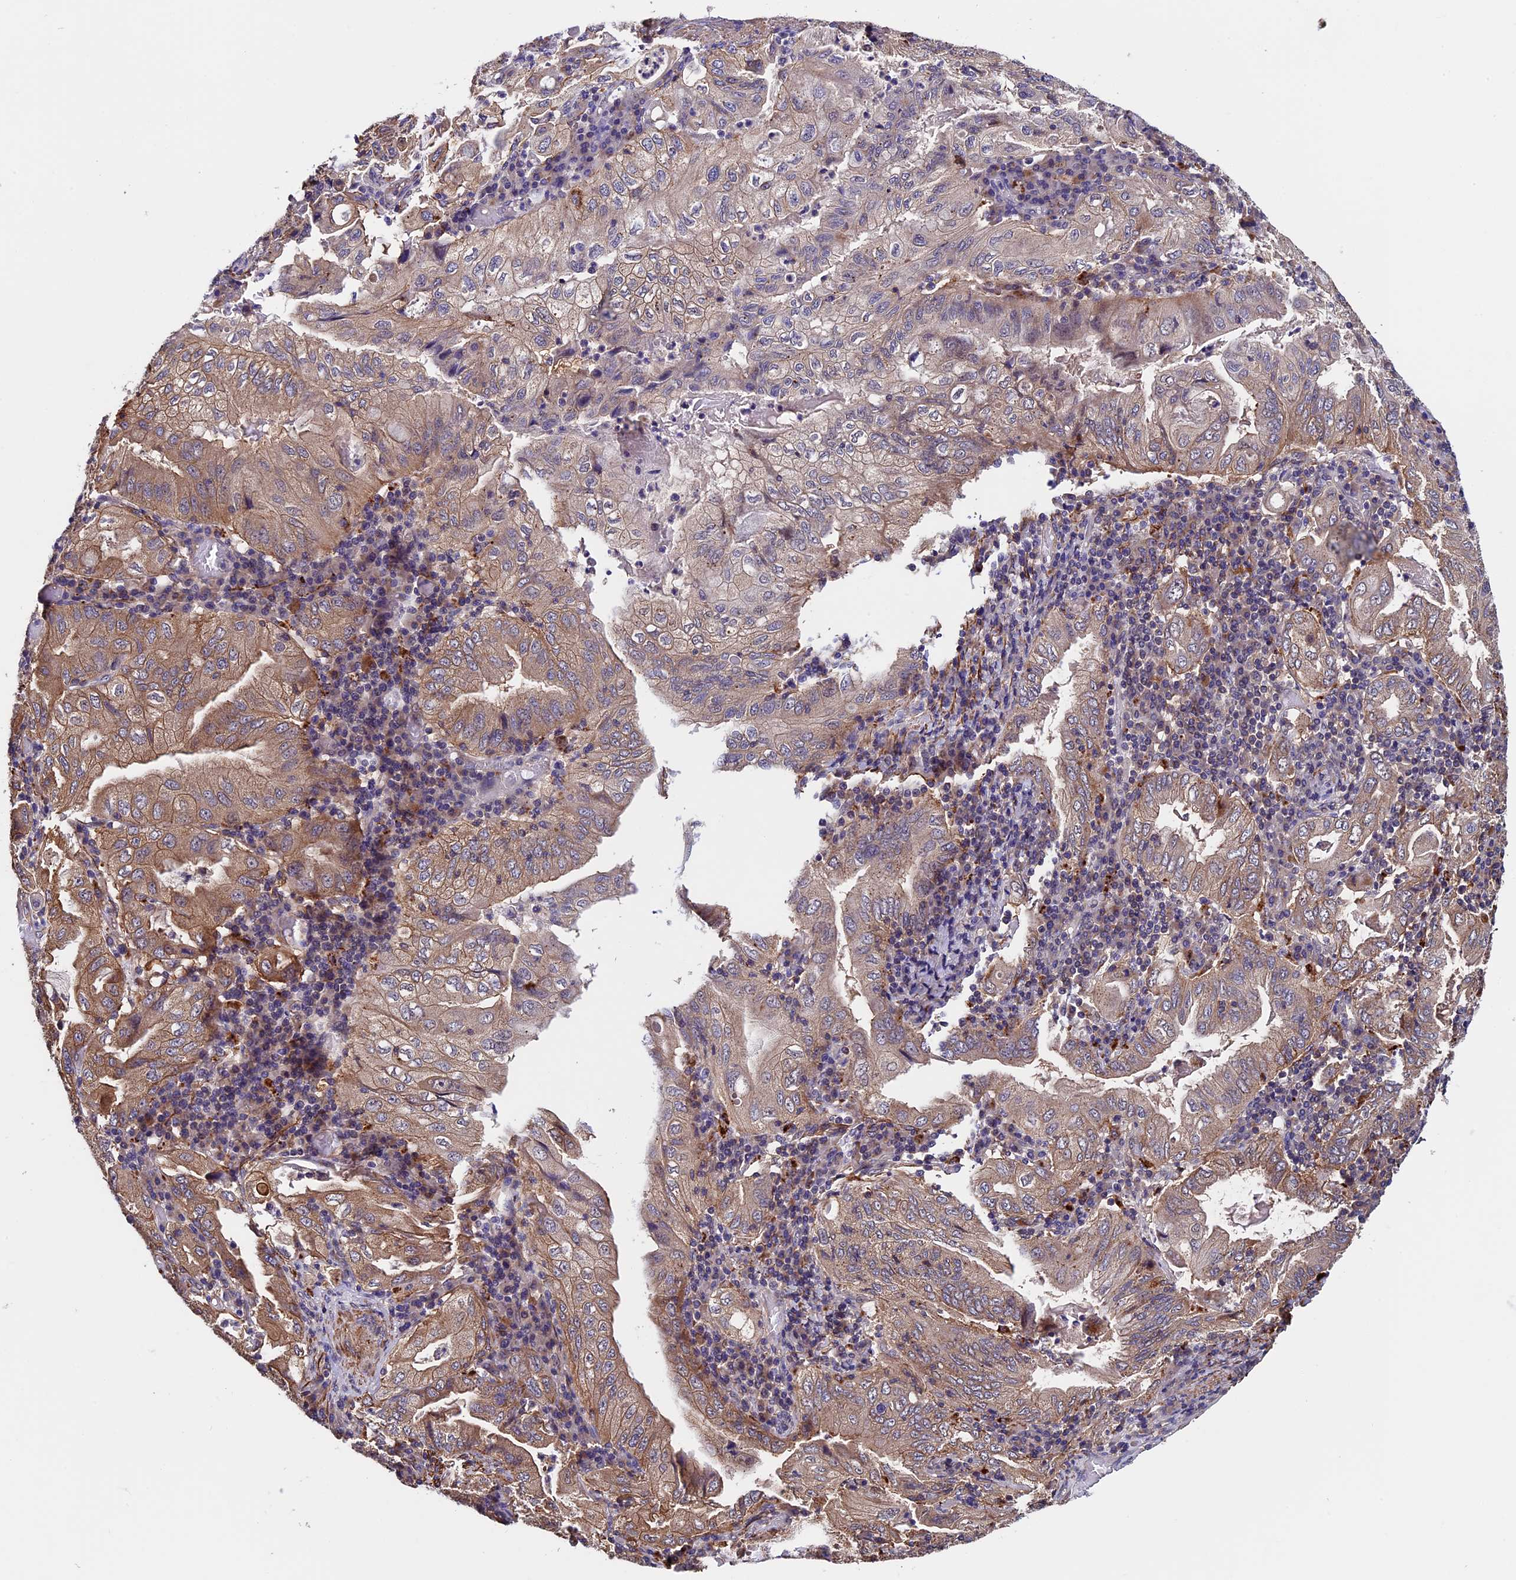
{"staining": {"intensity": "weak", "quantity": "25%-75%", "location": "cytoplasmic/membranous"}, "tissue": "stomach cancer", "cell_type": "Tumor cells", "image_type": "cancer", "snomed": [{"axis": "morphology", "description": "Normal tissue, NOS"}, {"axis": "morphology", "description": "Adenocarcinoma, NOS"}, {"axis": "topography", "description": "Esophagus"}, {"axis": "topography", "description": "Stomach, upper"}, {"axis": "topography", "description": "Peripheral nerve tissue"}], "caption": "Stomach cancer (adenocarcinoma) was stained to show a protein in brown. There is low levels of weak cytoplasmic/membranous staining in about 25%-75% of tumor cells.", "gene": "SLC9A5", "patient": {"sex": "male", "age": 62}}